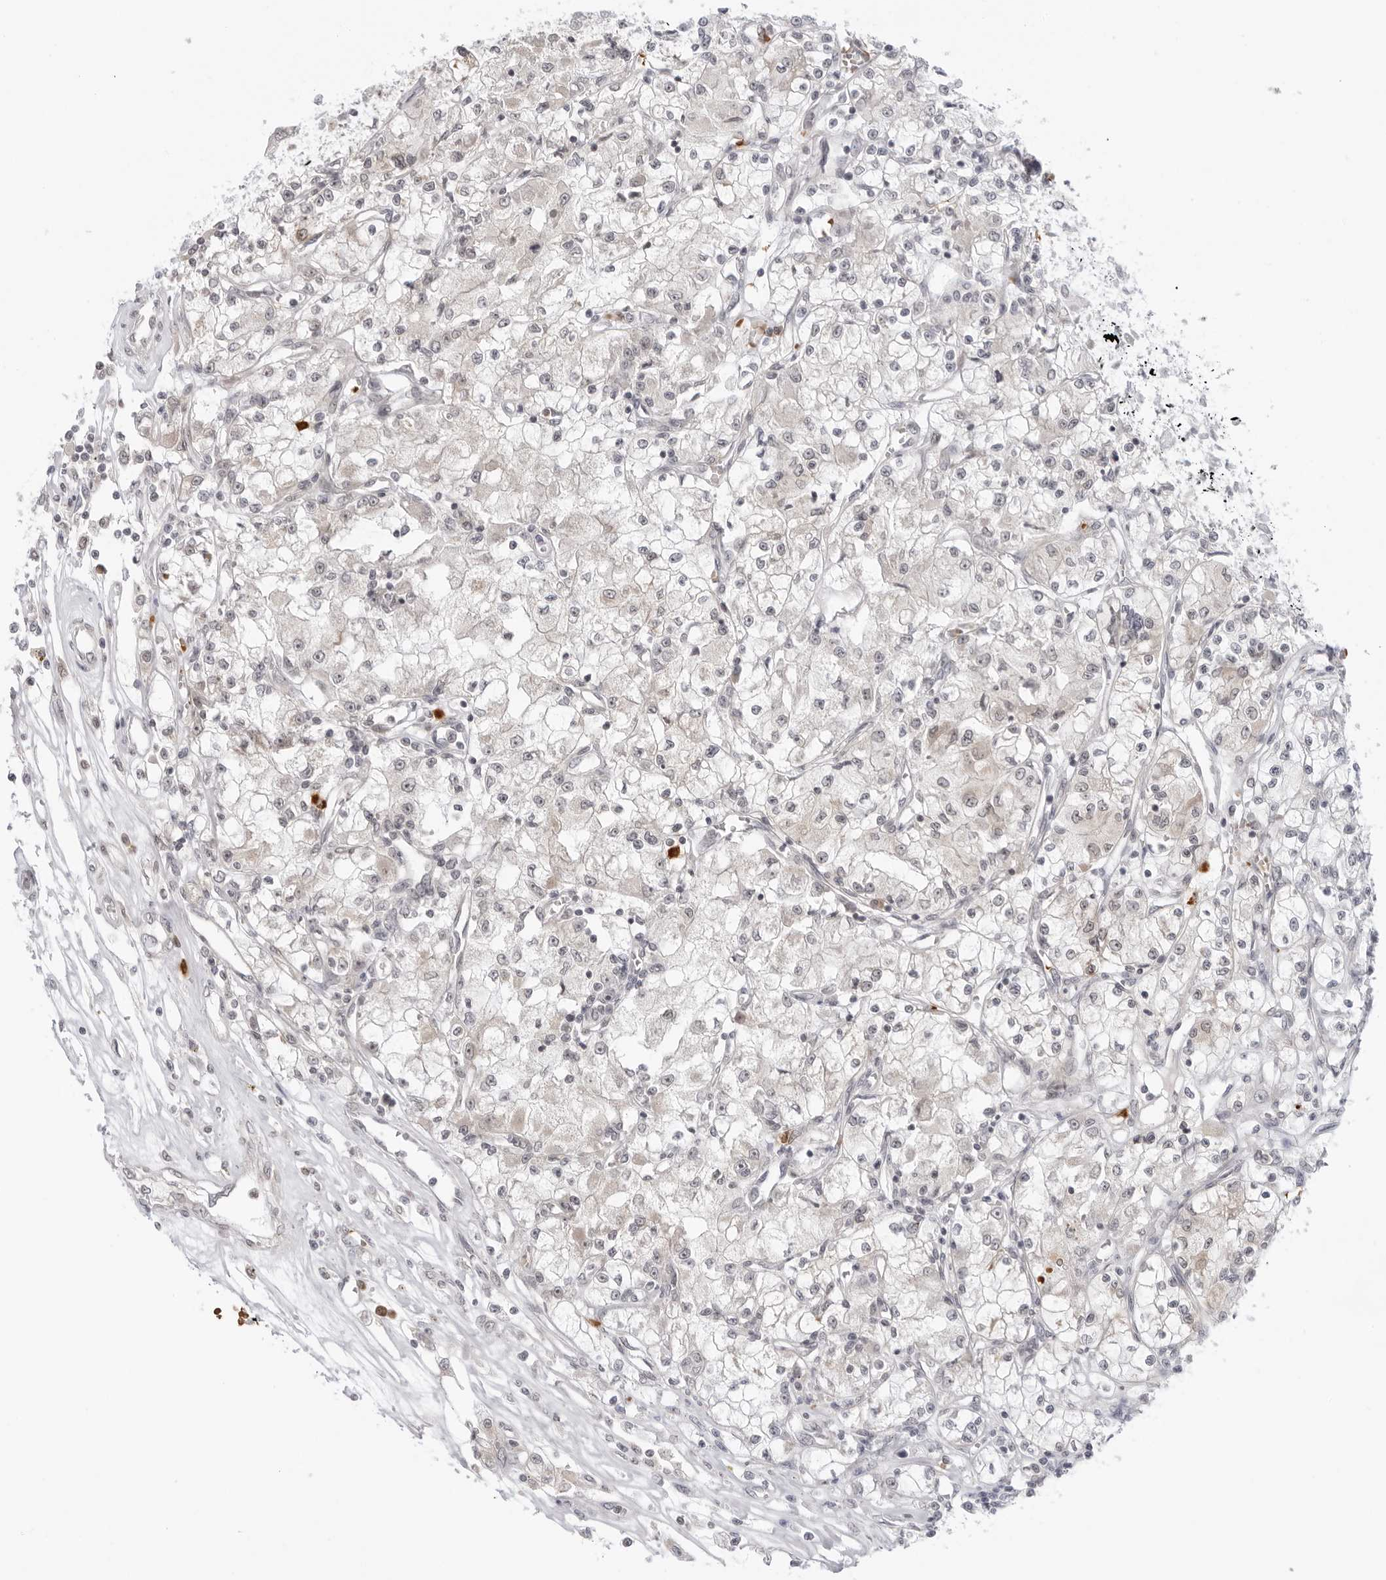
{"staining": {"intensity": "weak", "quantity": "<25%", "location": "cytoplasmic/membranous"}, "tissue": "renal cancer", "cell_type": "Tumor cells", "image_type": "cancer", "snomed": [{"axis": "morphology", "description": "Adenocarcinoma, NOS"}, {"axis": "topography", "description": "Kidney"}], "caption": "Renal adenocarcinoma was stained to show a protein in brown. There is no significant positivity in tumor cells.", "gene": "SUGCT", "patient": {"sex": "female", "age": 59}}